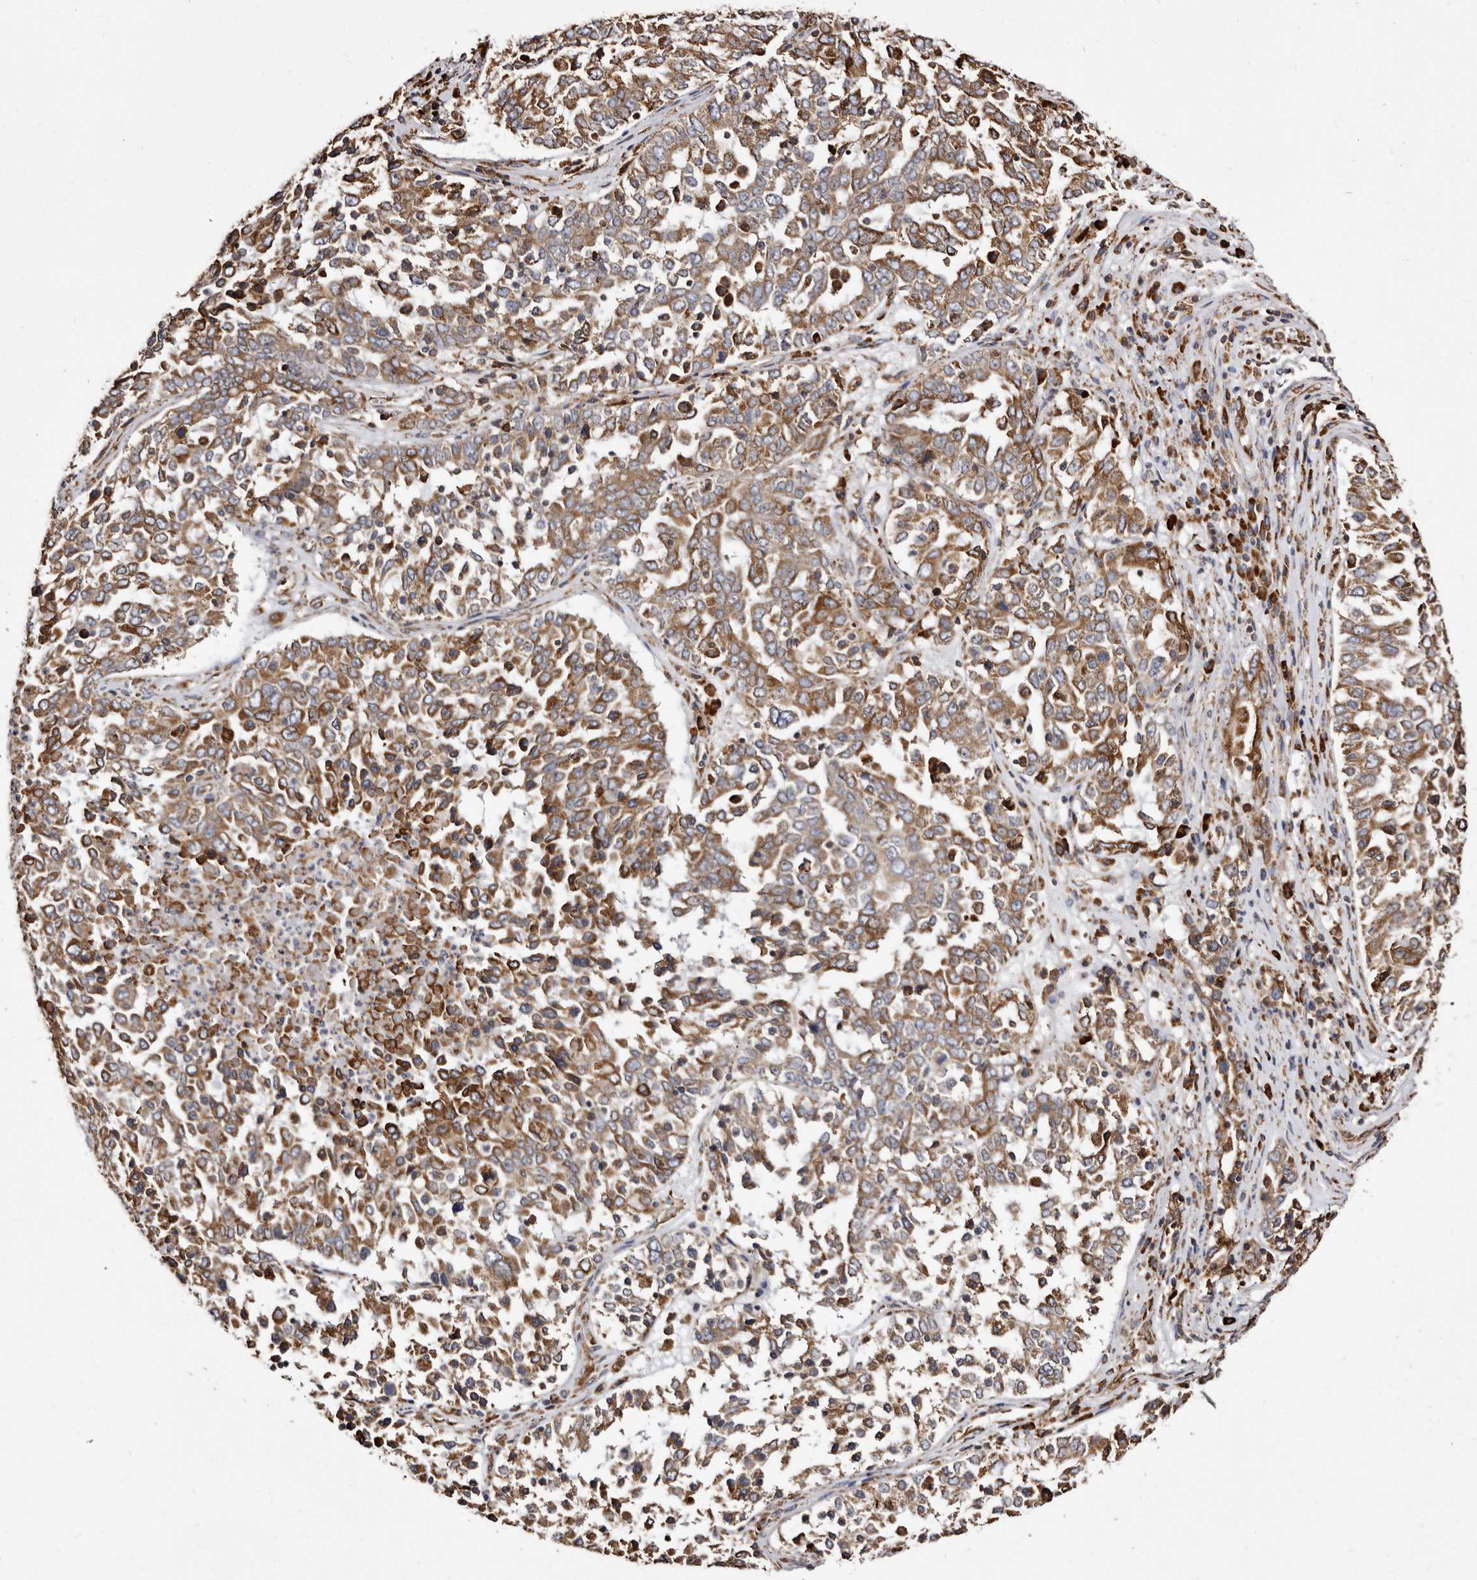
{"staining": {"intensity": "moderate", "quantity": ">75%", "location": "cytoplasmic/membranous"}, "tissue": "ovarian cancer", "cell_type": "Tumor cells", "image_type": "cancer", "snomed": [{"axis": "morphology", "description": "Carcinoma, endometroid"}, {"axis": "topography", "description": "Ovary"}], "caption": "A brown stain labels moderate cytoplasmic/membranous staining of a protein in human ovarian cancer (endometroid carcinoma) tumor cells.", "gene": "ACBD6", "patient": {"sex": "female", "age": 62}}